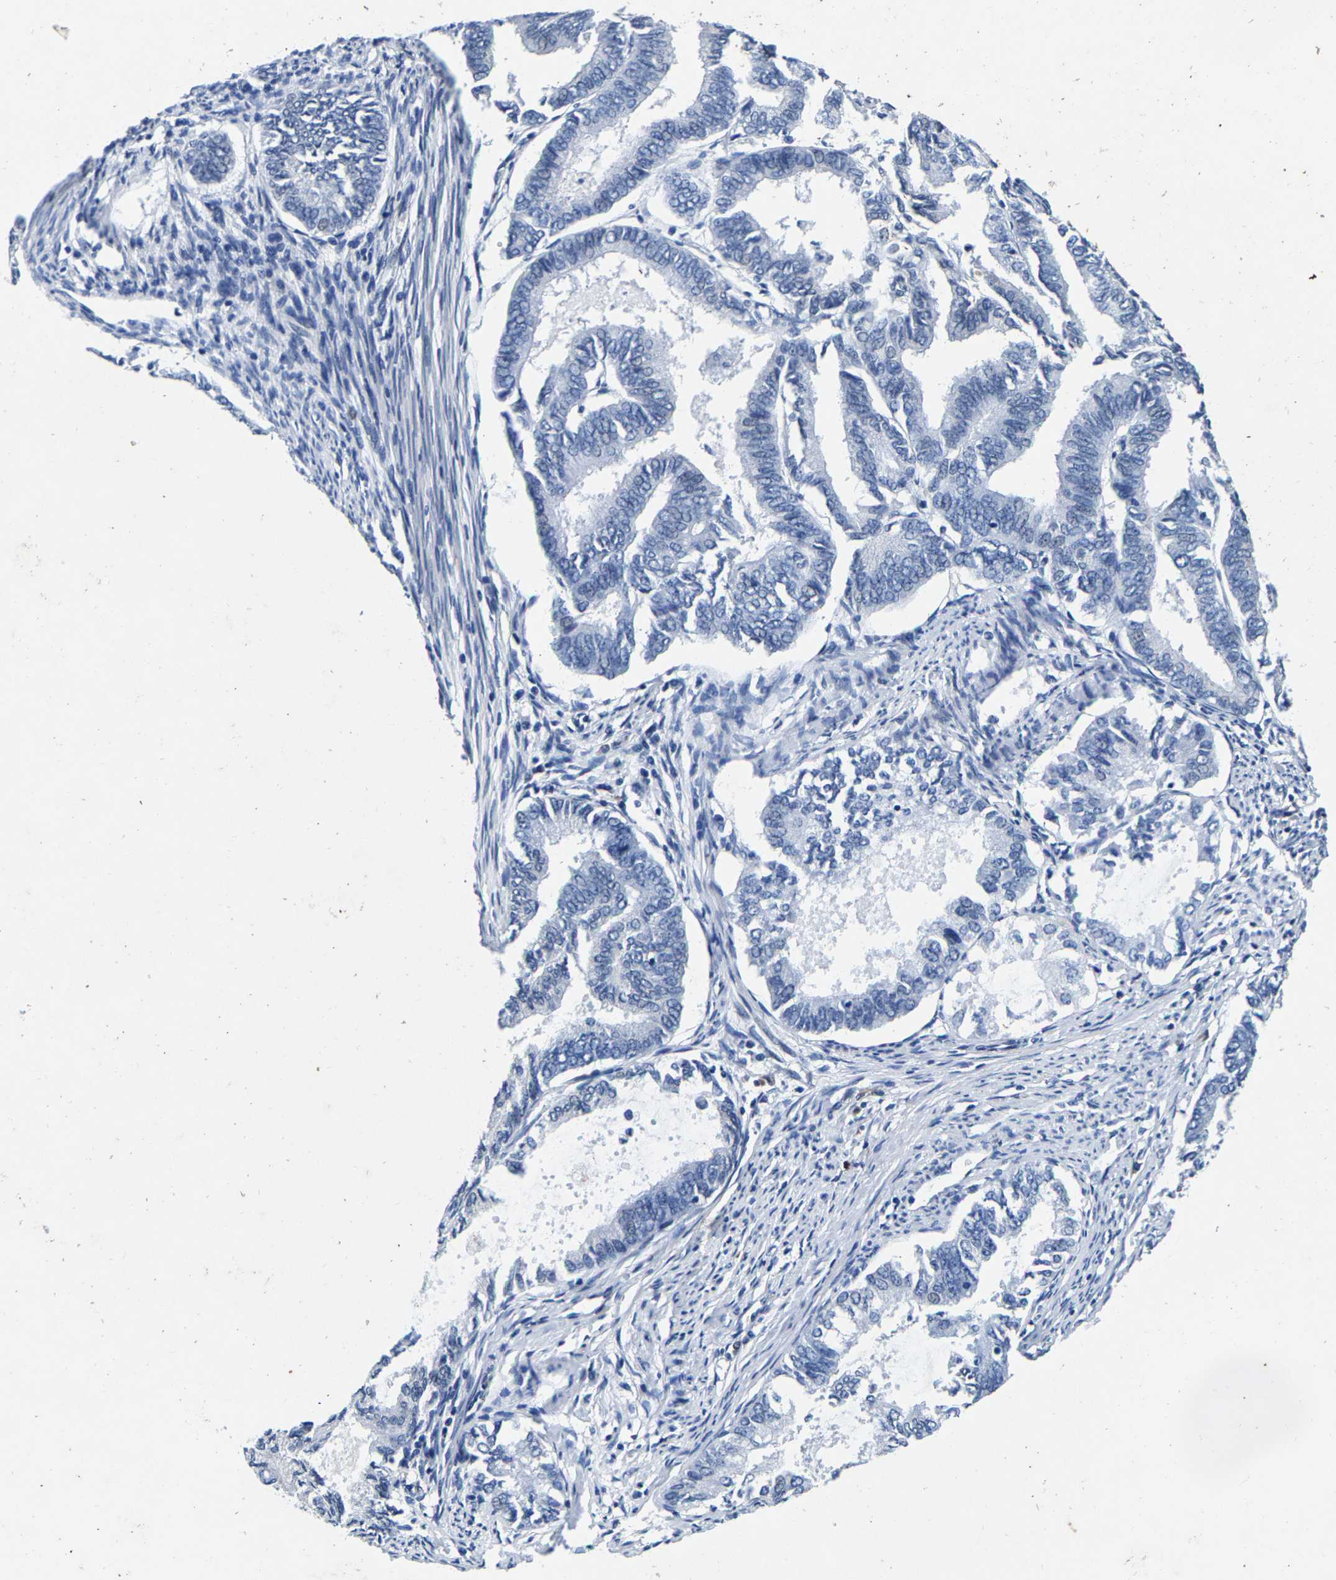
{"staining": {"intensity": "negative", "quantity": "none", "location": "none"}, "tissue": "endometrial cancer", "cell_type": "Tumor cells", "image_type": "cancer", "snomed": [{"axis": "morphology", "description": "Adenocarcinoma, NOS"}, {"axis": "topography", "description": "Endometrium"}], "caption": "Immunohistochemistry image of endometrial adenocarcinoma stained for a protein (brown), which demonstrates no expression in tumor cells.", "gene": "UBN2", "patient": {"sex": "female", "age": 86}}